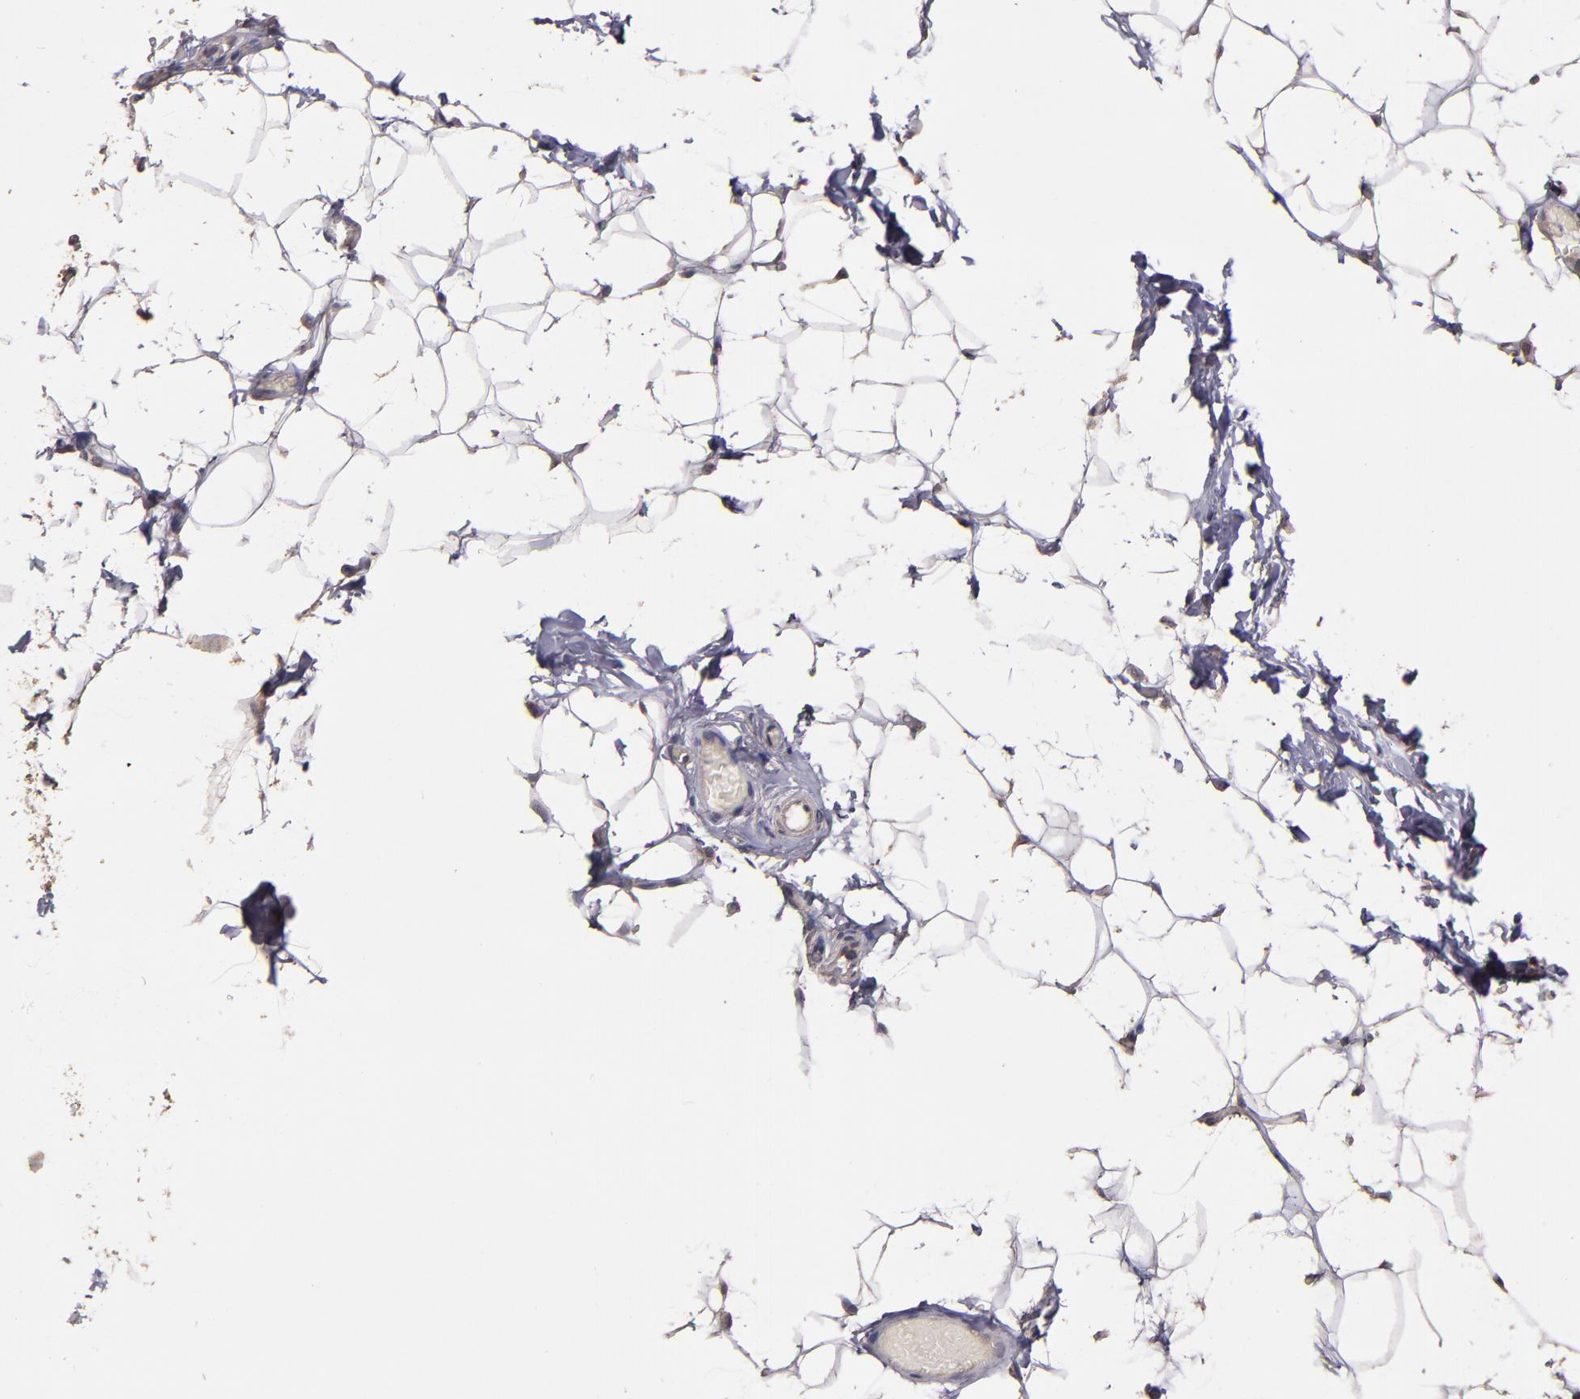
{"staining": {"intensity": "weak", "quantity": "25%-75%", "location": "cytoplasmic/membranous"}, "tissue": "adipose tissue", "cell_type": "Adipocytes", "image_type": "normal", "snomed": [{"axis": "morphology", "description": "Normal tissue, NOS"}, {"axis": "topography", "description": "Soft tissue"}], "caption": "Weak cytoplasmic/membranous expression is present in about 25%-75% of adipocytes in benign adipose tissue.", "gene": "HECTD1", "patient": {"sex": "male", "age": 26}}